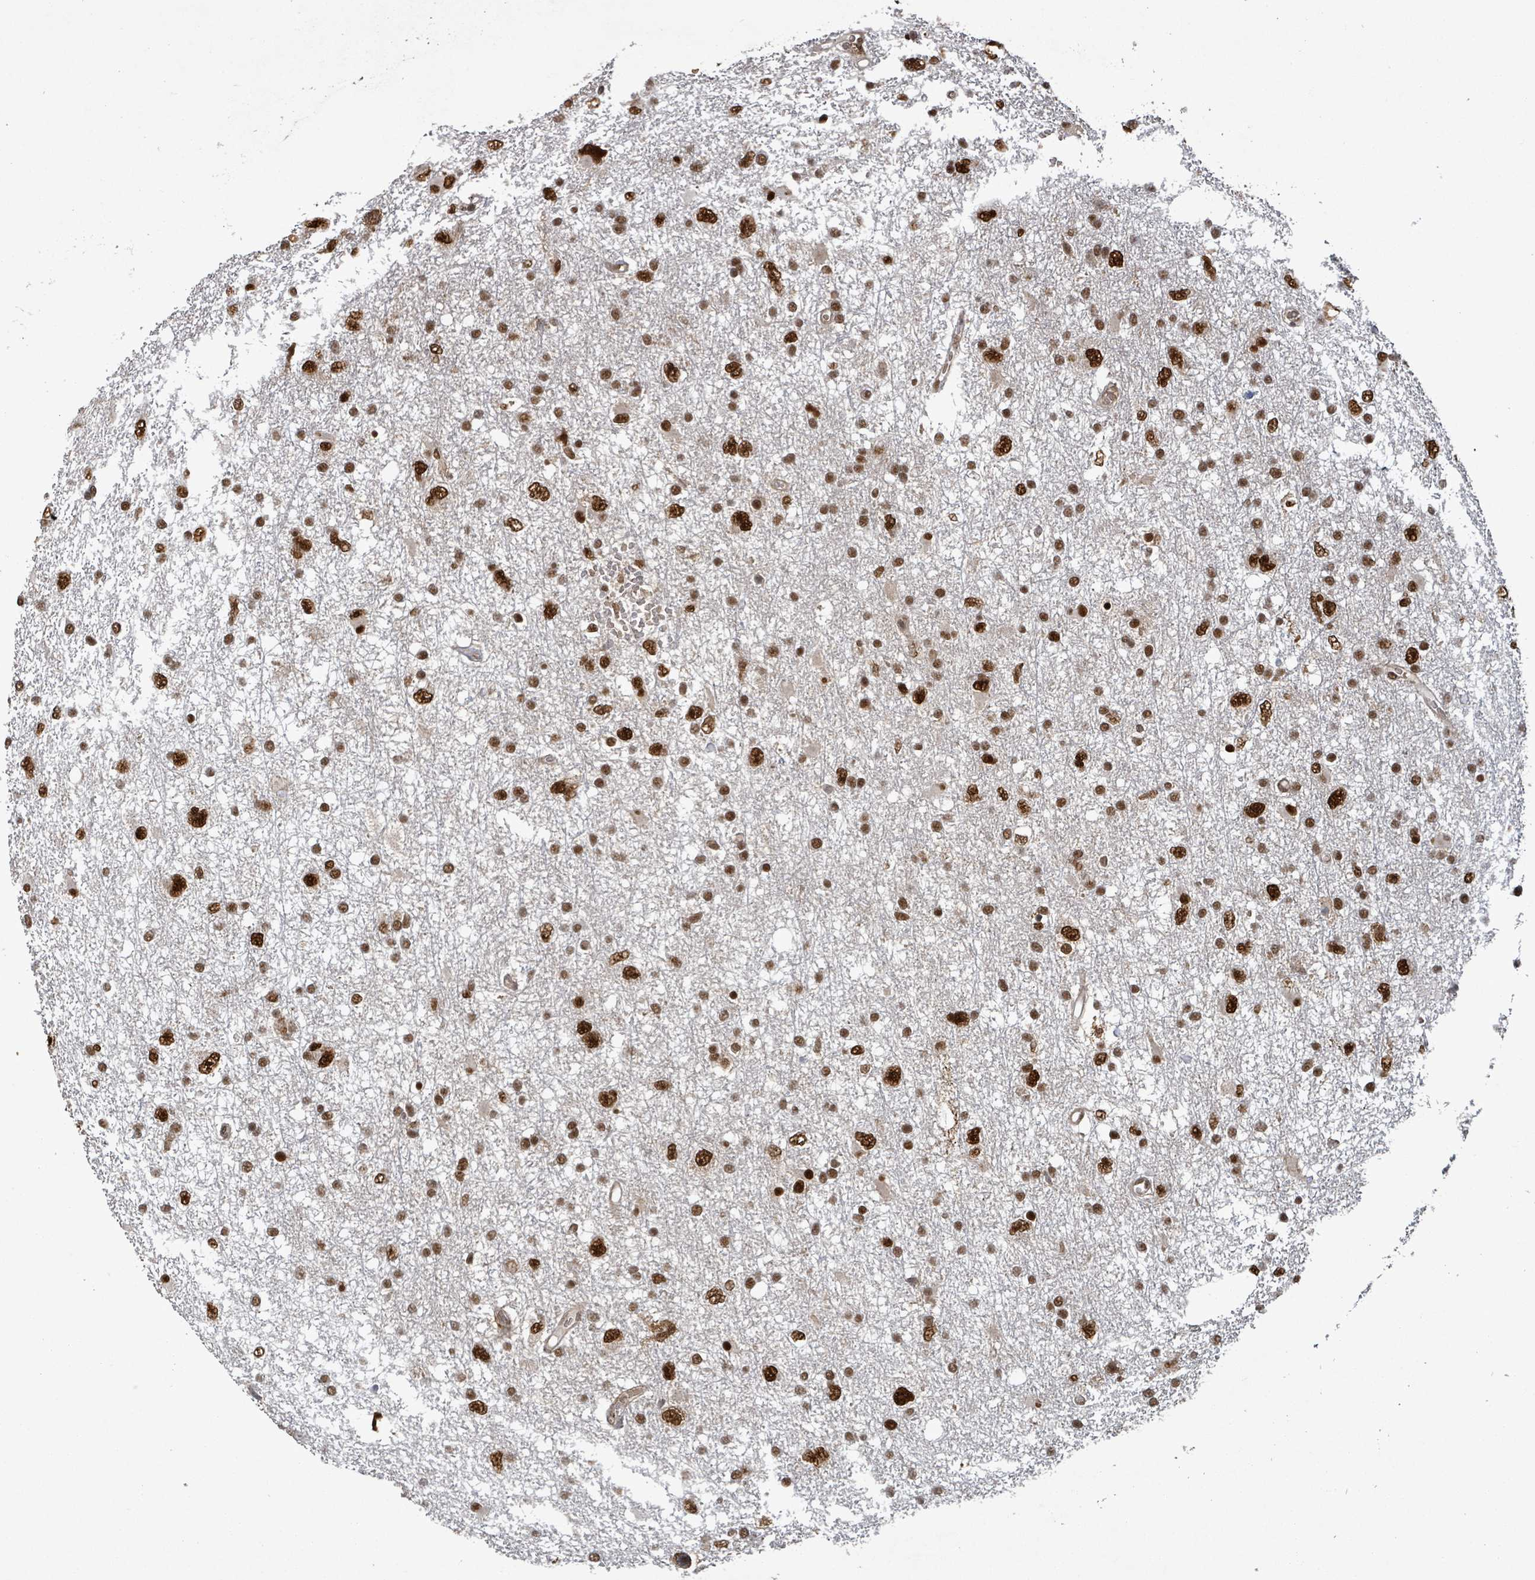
{"staining": {"intensity": "strong", "quantity": ">75%", "location": "nuclear"}, "tissue": "glioma", "cell_type": "Tumor cells", "image_type": "cancer", "snomed": [{"axis": "morphology", "description": "Glioma, malignant, High grade"}, {"axis": "topography", "description": "Brain"}], "caption": "Strong nuclear expression is present in about >75% of tumor cells in malignant glioma (high-grade).", "gene": "PATZ1", "patient": {"sex": "male", "age": 61}}